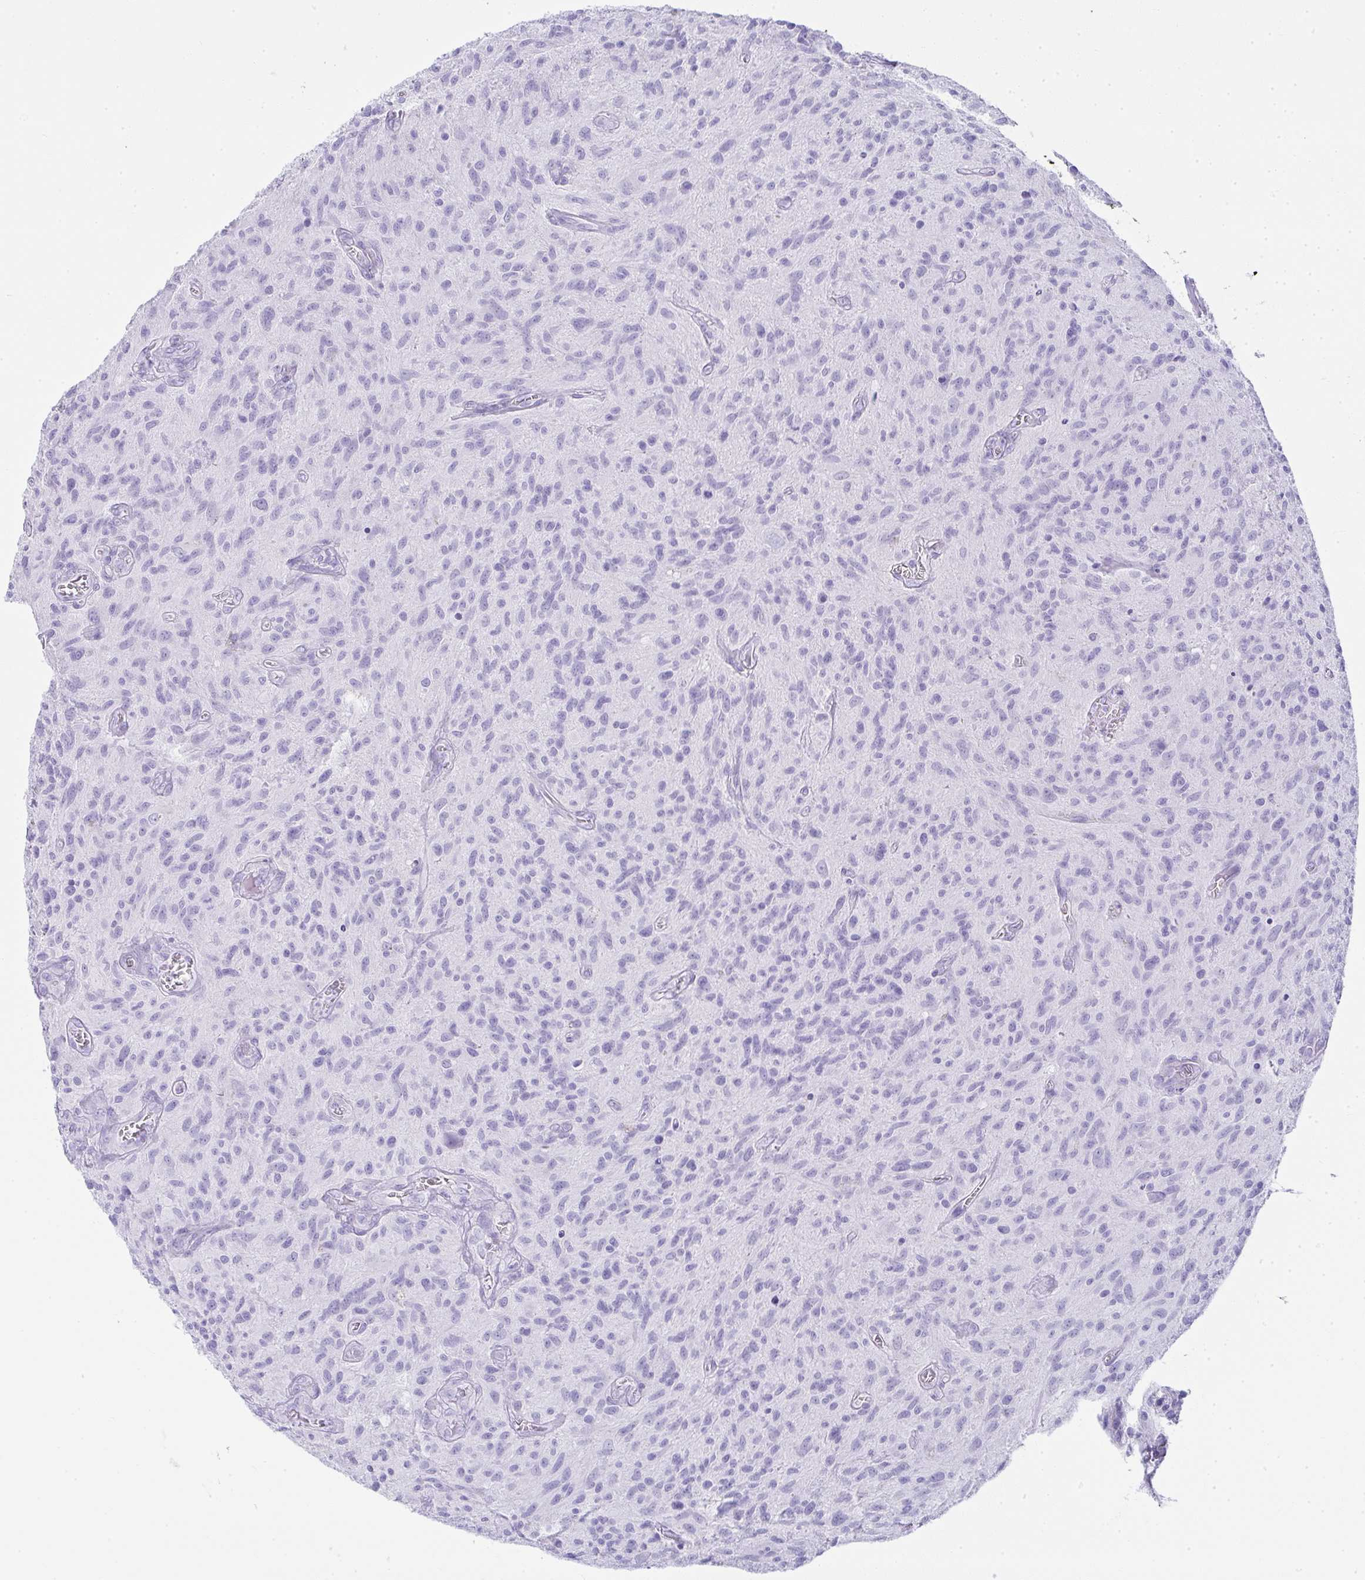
{"staining": {"intensity": "negative", "quantity": "none", "location": "none"}, "tissue": "glioma", "cell_type": "Tumor cells", "image_type": "cancer", "snomed": [{"axis": "morphology", "description": "Glioma, malignant, High grade"}, {"axis": "topography", "description": "Brain"}], "caption": "Image shows no significant protein positivity in tumor cells of high-grade glioma (malignant).", "gene": "CDADC1", "patient": {"sex": "male", "age": 75}}